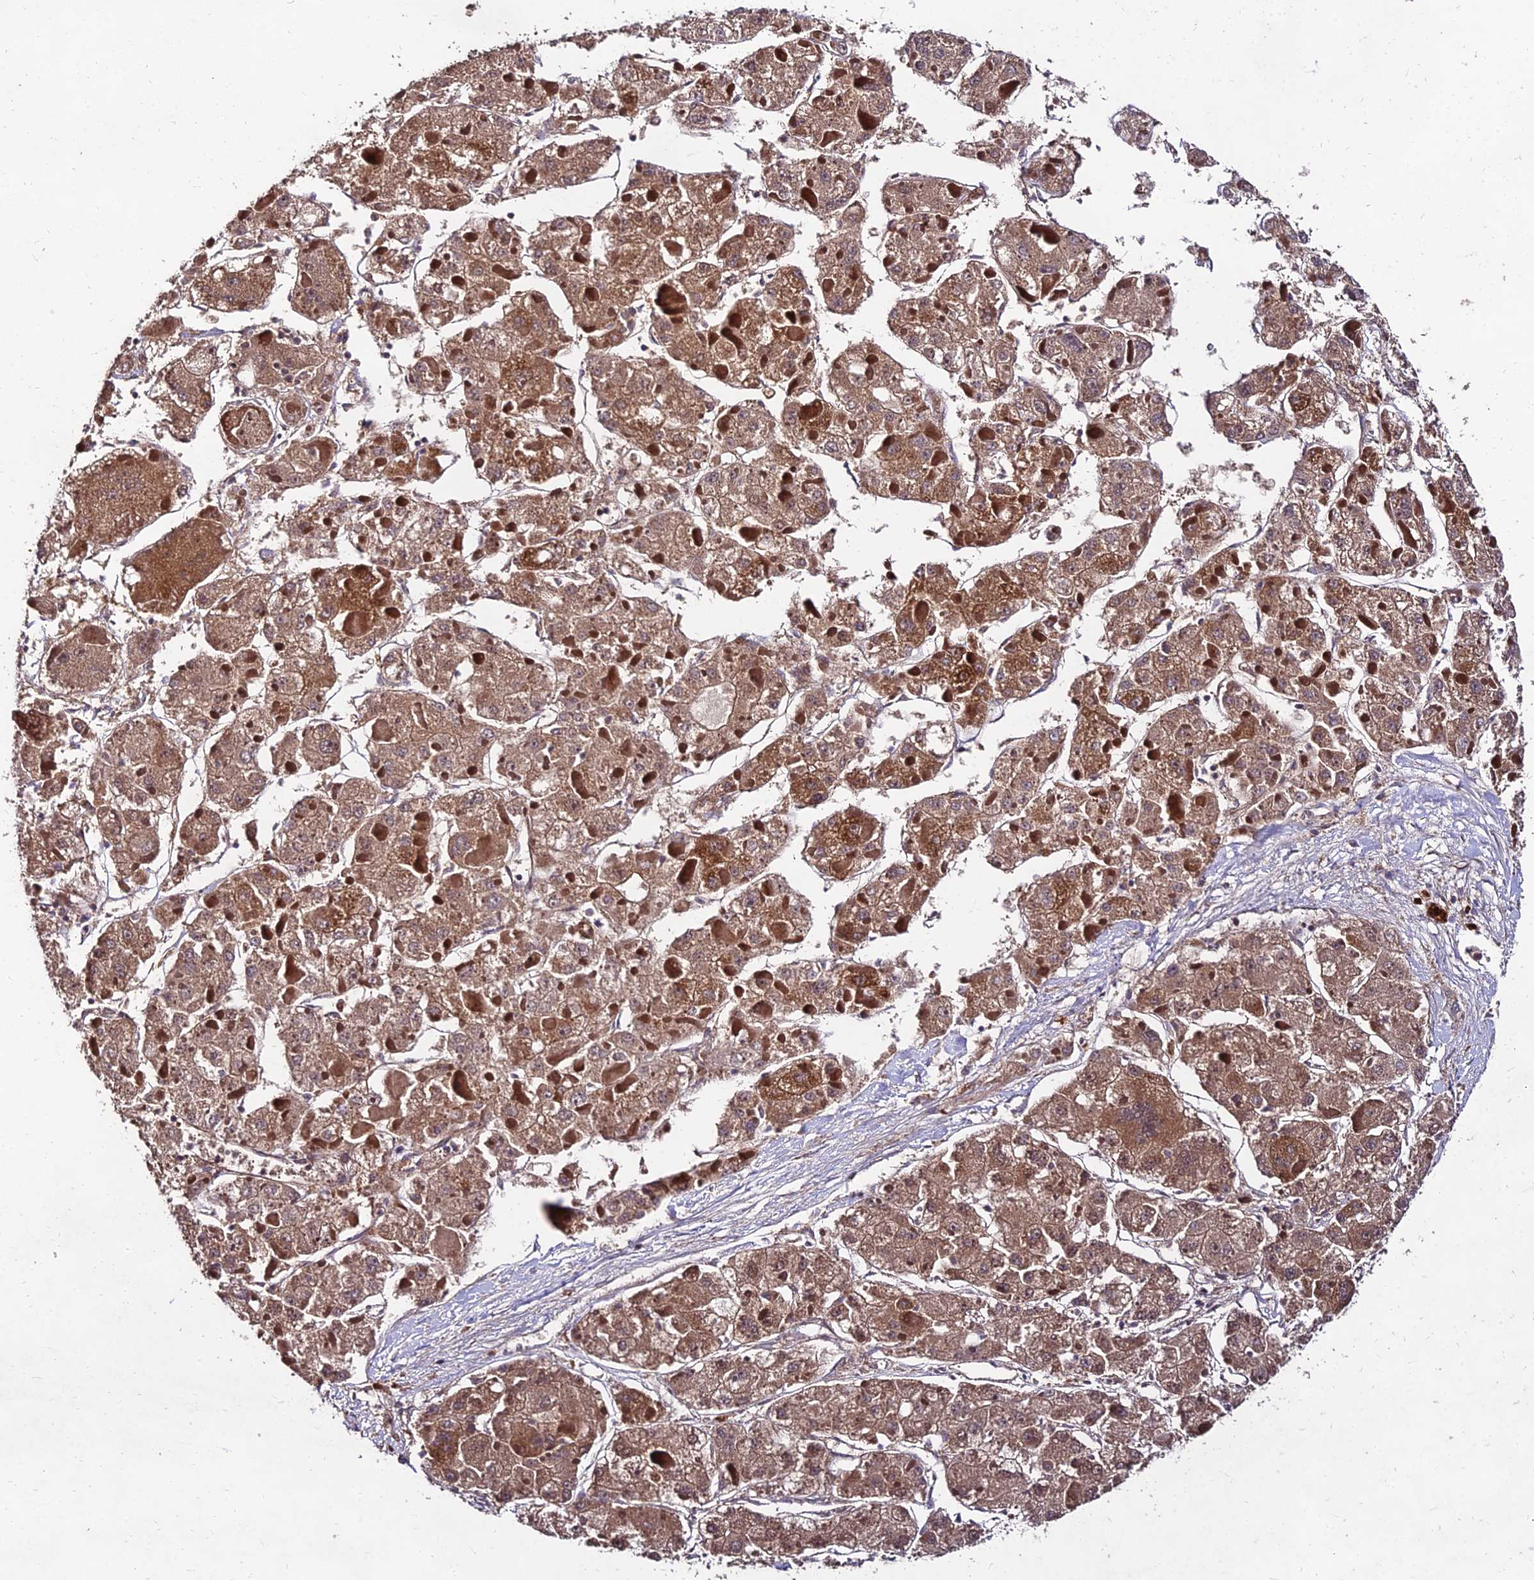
{"staining": {"intensity": "moderate", "quantity": ">75%", "location": "cytoplasmic/membranous,nuclear"}, "tissue": "liver cancer", "cell_type": "Tumor cells", "image_type": "cancer", "snomed": [{"axis": "morphology", "description": "Carcinoma, Hepatocellular, NOS"}, {"axis": "topography", "description": "Liver"}], "caption": "Moderate cytoplasmic/membranous and nuclear positivity is seen in about >75% of tumor cells in liver cancer (hepatocellular carcinoma). (DAB IHC, brown staining for protein, blue staining for nuclei).", "gene": "MKKS", "patient": {"sex": "female", "age": 73}}